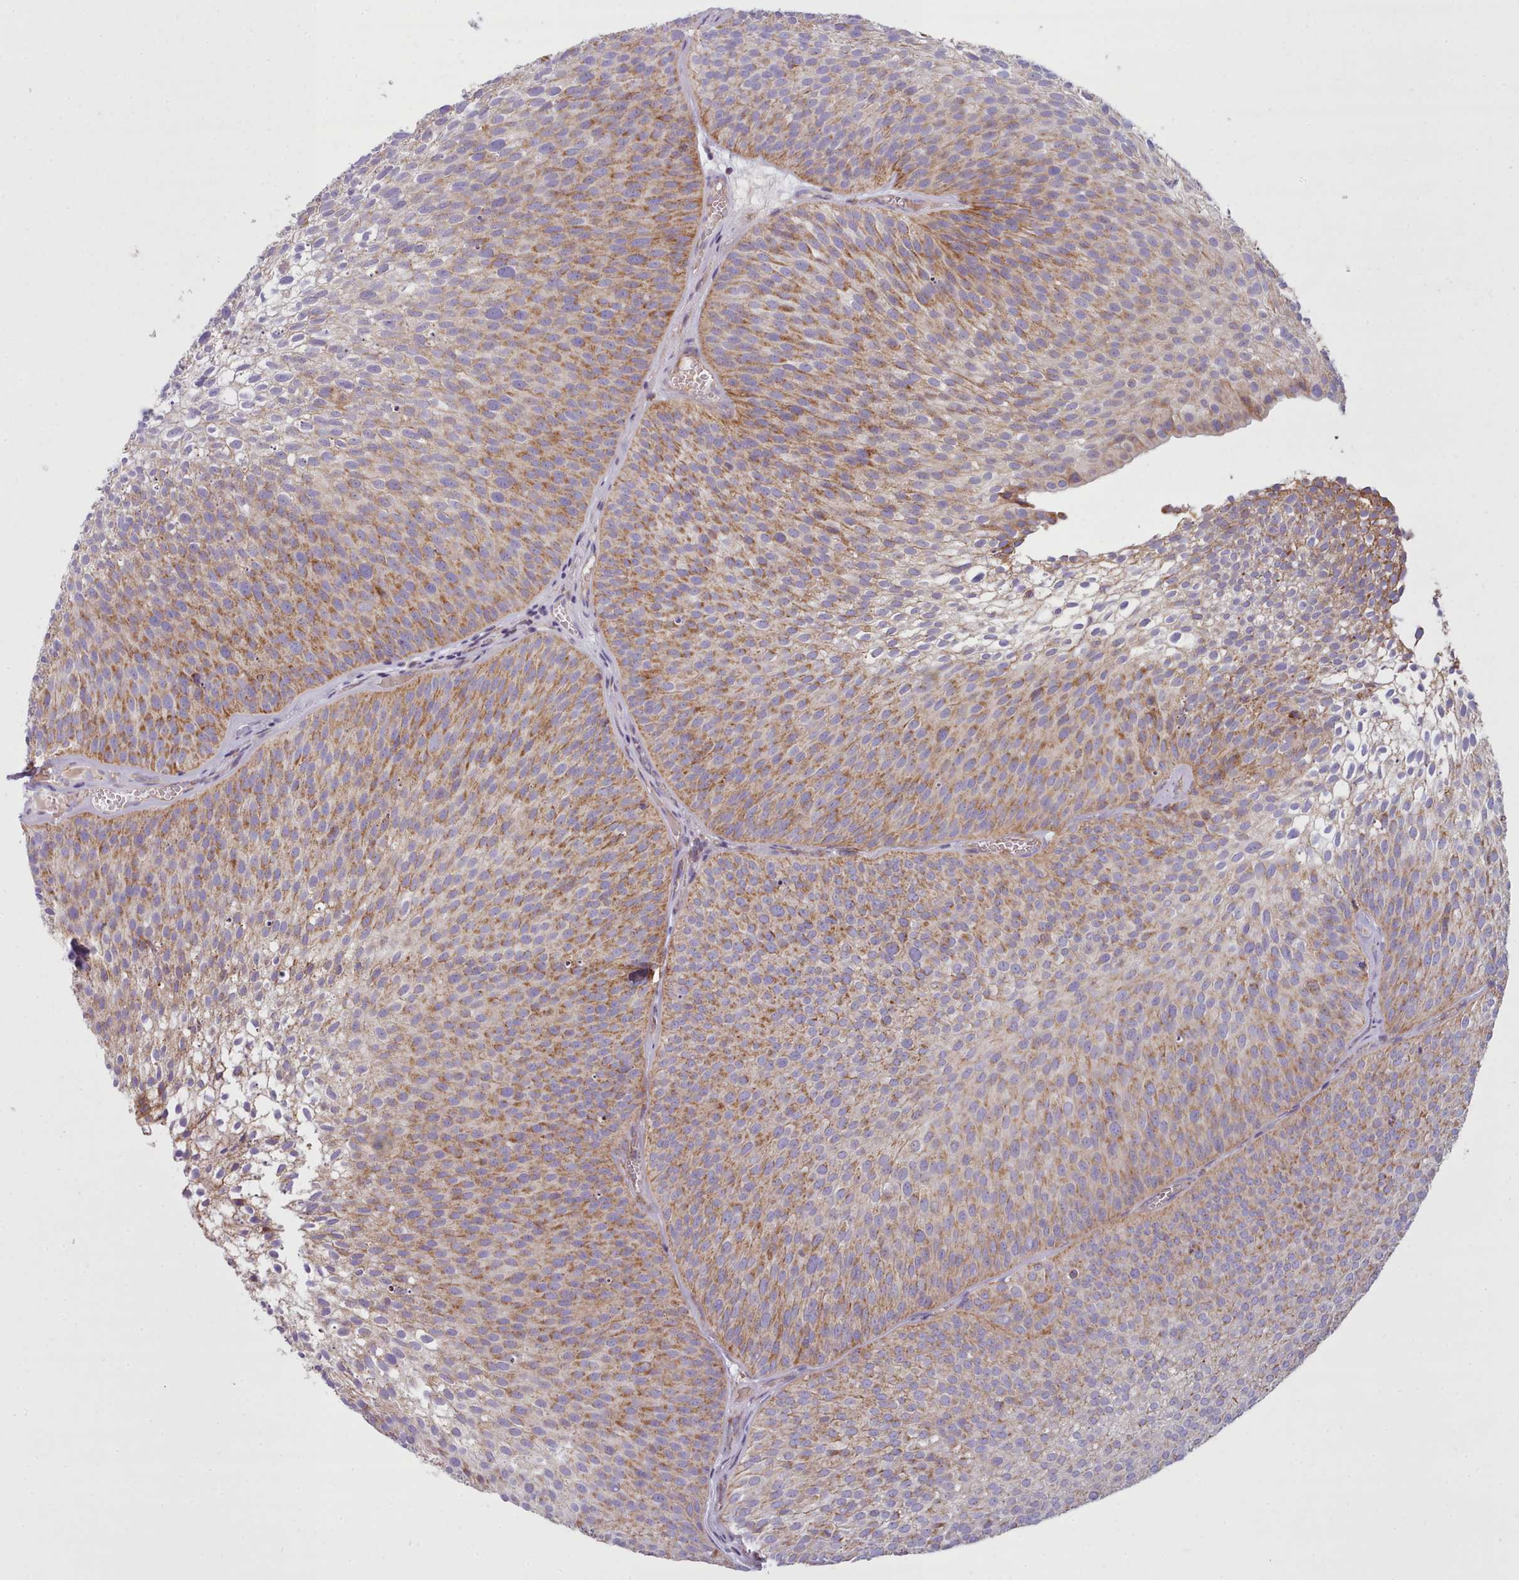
{"staining": {"intensity": "moderate", "quantity": ">75%", "location": "cytoplasmic/membranous"}, "tissue": "urothelial cancer", "cell_type": "Tumor cells", "image_type": "cancer", "snomed": [{"axis": "morphology", "description": "Urothelial carcinoma, Low grade"}, {"axis": "topography", "description": "Urinary bladder"}], "caption": "IHC image of urothelial cancer stained for a protein (brown), which shows medium levels of moderate cytoplasmic/membranous staining in about >75% of tumor cells.", "gene": "SRP54", "patient": {"sex": "male", "age": 91}}